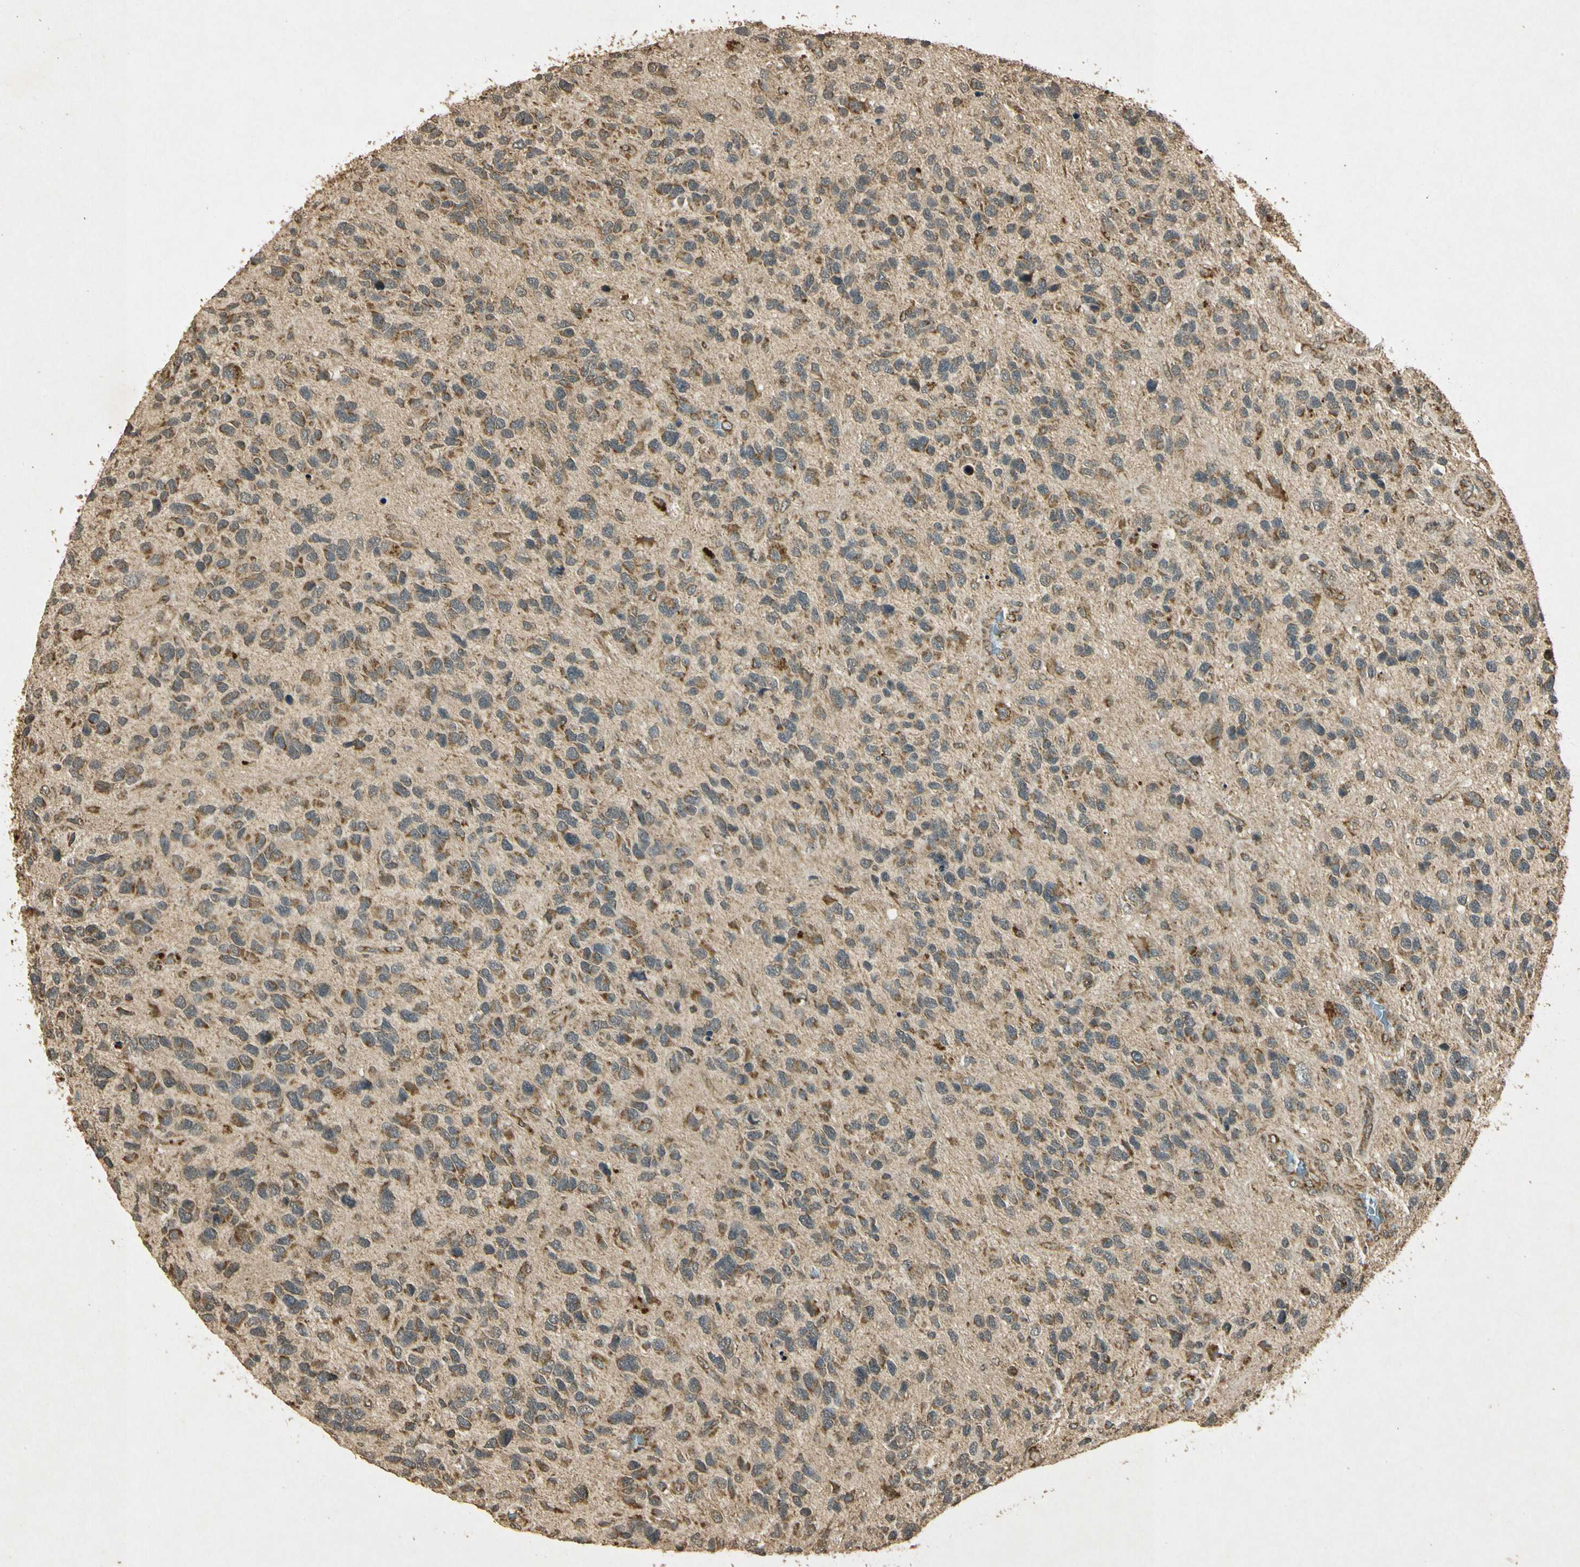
{"staining": {"intensity": "moderate", "quantity": ">75%", "location": "cytoplasmic/membranous"}, "tissue": "glioma", "cell_type": "Tumor cells", "image_type": "cancer", "snomed": [{"axis": "morphology", "description": "Glioma, malignant, High grade"}, {"axis": "topography", "description": "Brain"}], "caption": "A brown stain shows moderate cytoplasmic/membranous staining of a protein in human malignant high-grade glioma tumor cells.", "gene": "PRDX3", "patient": {"sex": "female", "age": 58}}